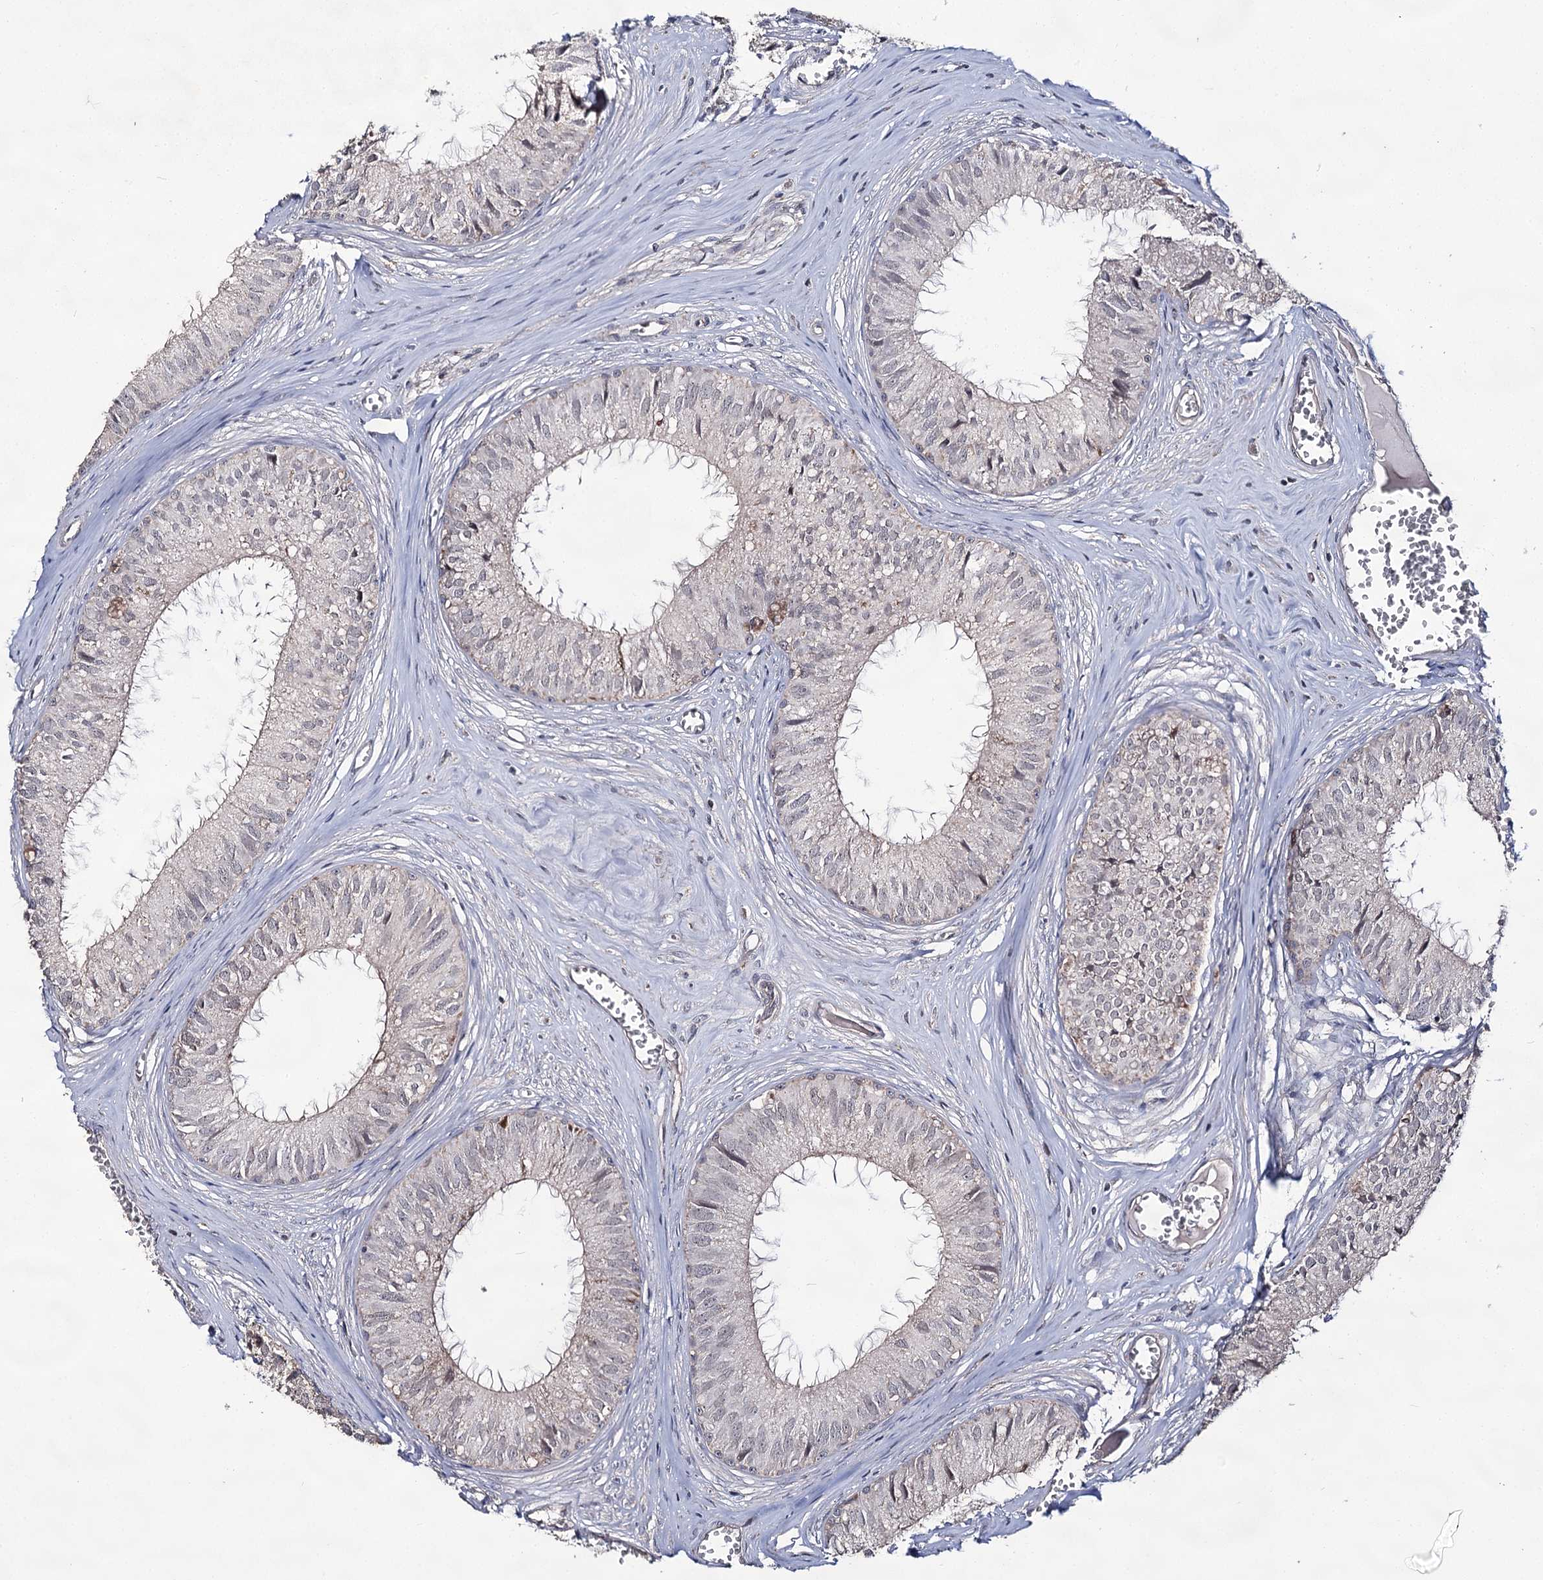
{"staining": {"intensity": "weak", "quantity": "<25%", "location": "cytoplasmic/membranous"}, "tissue": "epididymis", "cell_type": "Glandular cells", "image_type": "normal", "snomed": [{"axis": "morphology", "description": "Normal tissue, NOS"}, {"axis": "topography", "description": "Epididymis"}], "caption": "This is an immunohistochemistry image of normal epididymis. There is no expression in glandular cells.", "gene": "ACTR6", "patient": {"sex": "male", "age": 36}}